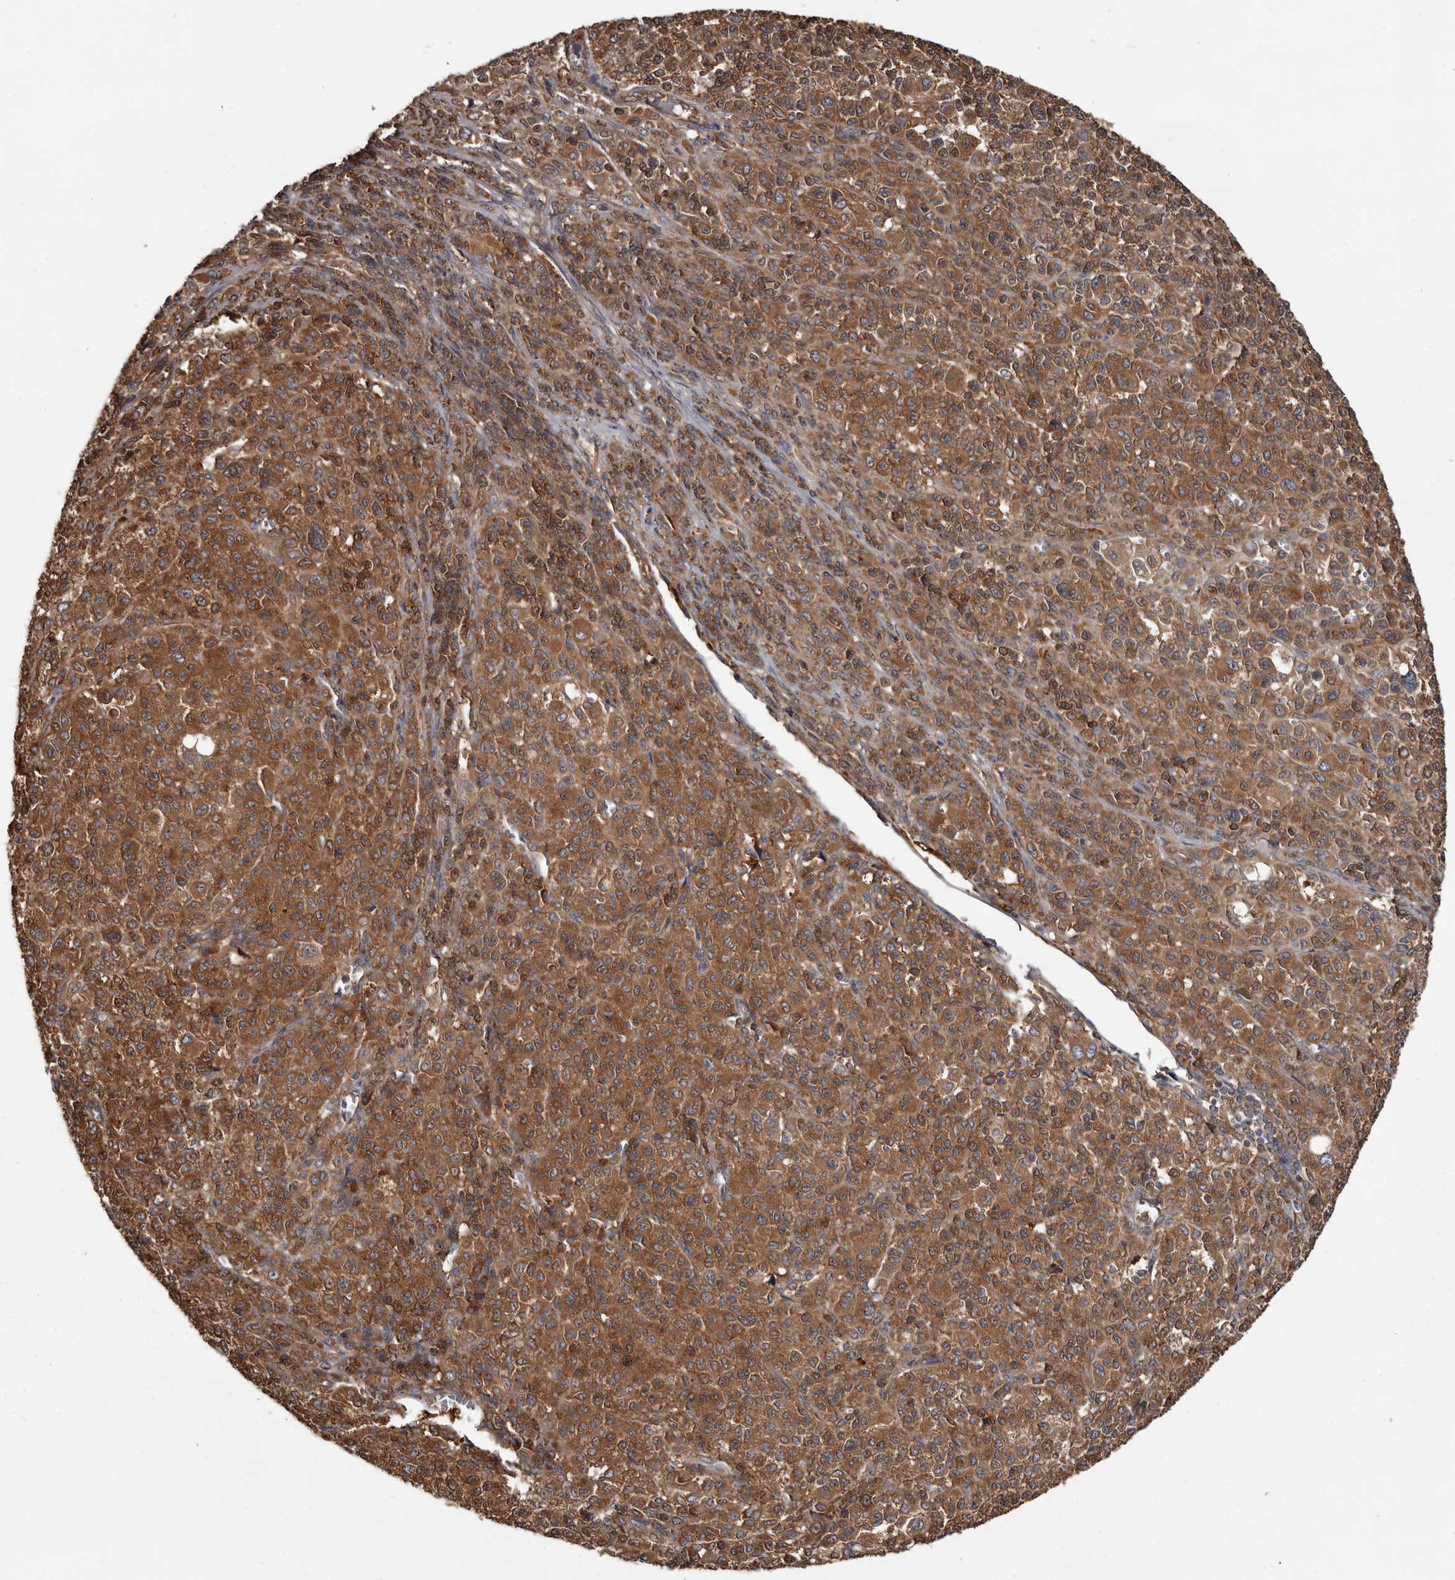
{"staining": {"intensity": "moderate", "quantity": ">75%", "location": "cytoplasmic/membranous"}, "tissue": "melanoma", "cell_type": "Tumor cells", "image_type": "cancer", "snomed": [{"axis": "morphology", "description": "Malignant melanoma, Metastatic site"}, {"axis": "topography", "description": "Skin"}], "caption": "Protein staining exhibits moderate cytoplasmic/membranous staining in about >75% of tumor cells in melanoma.", "gene": "DARS1", "patient": {"sex": "female", "age": 74}}